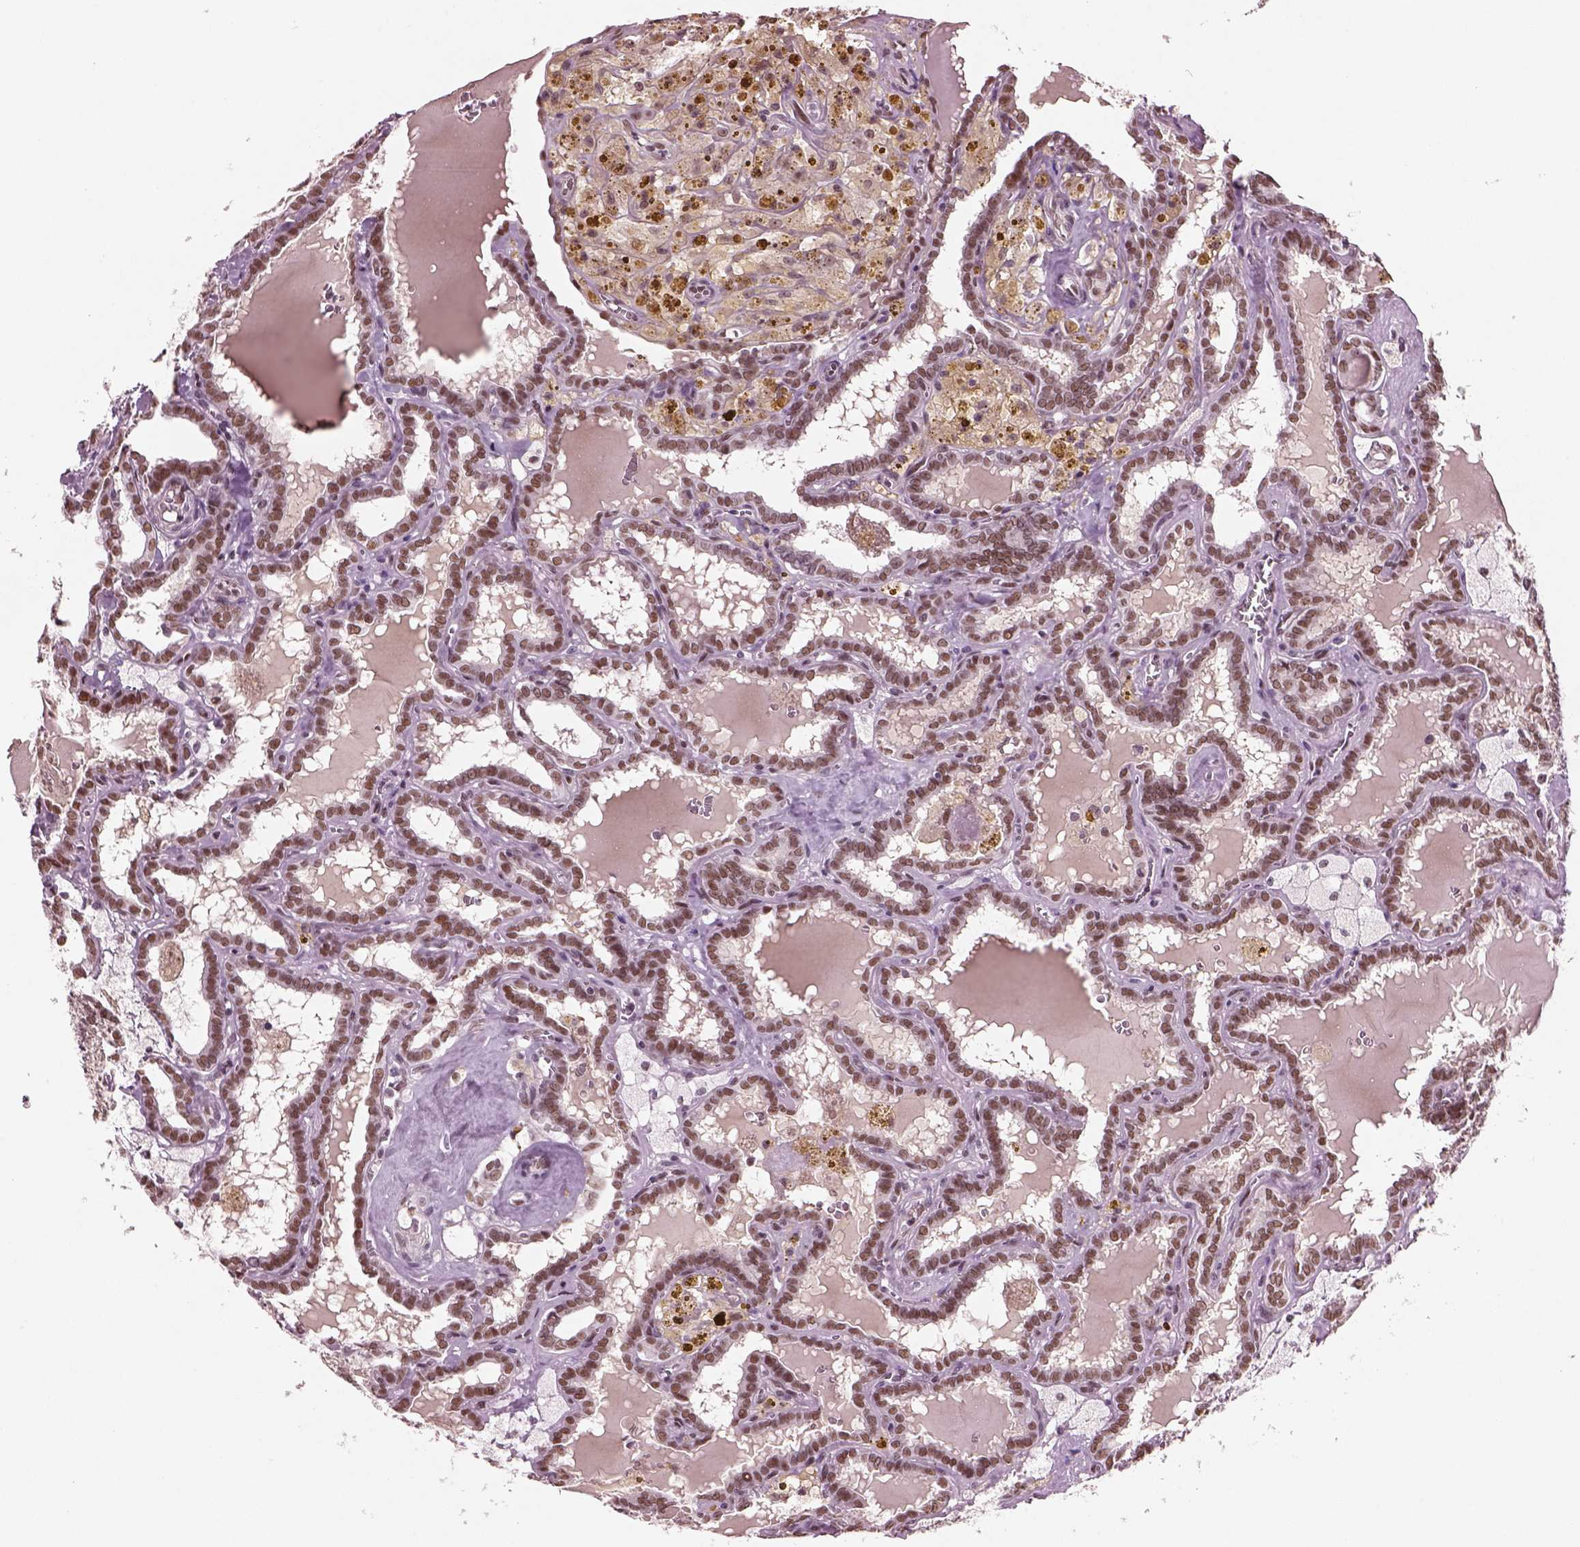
{"staining": {"intensity": "moderate", "quantity": ">75%", "location": "nuclear"}, "tissue": "thyroid cancer", "cell_type": "Tumor cells", "image_type": "cancer", "snomed": [{"axis": "morphology", "description": "Papillary adenocarcinoma, NOS"}, {"axis": "topography", "description": "Thyroid gland"}], "caption": "This micrograph exhibits immunohistochemistry staining of human papillary adenocarcinoma (thyroid), with medium moderate nuclear staining in approximately >75% of tumor cells.", "gene": "SEPHS1", "patient": {"sex": "female", "age": 39}}